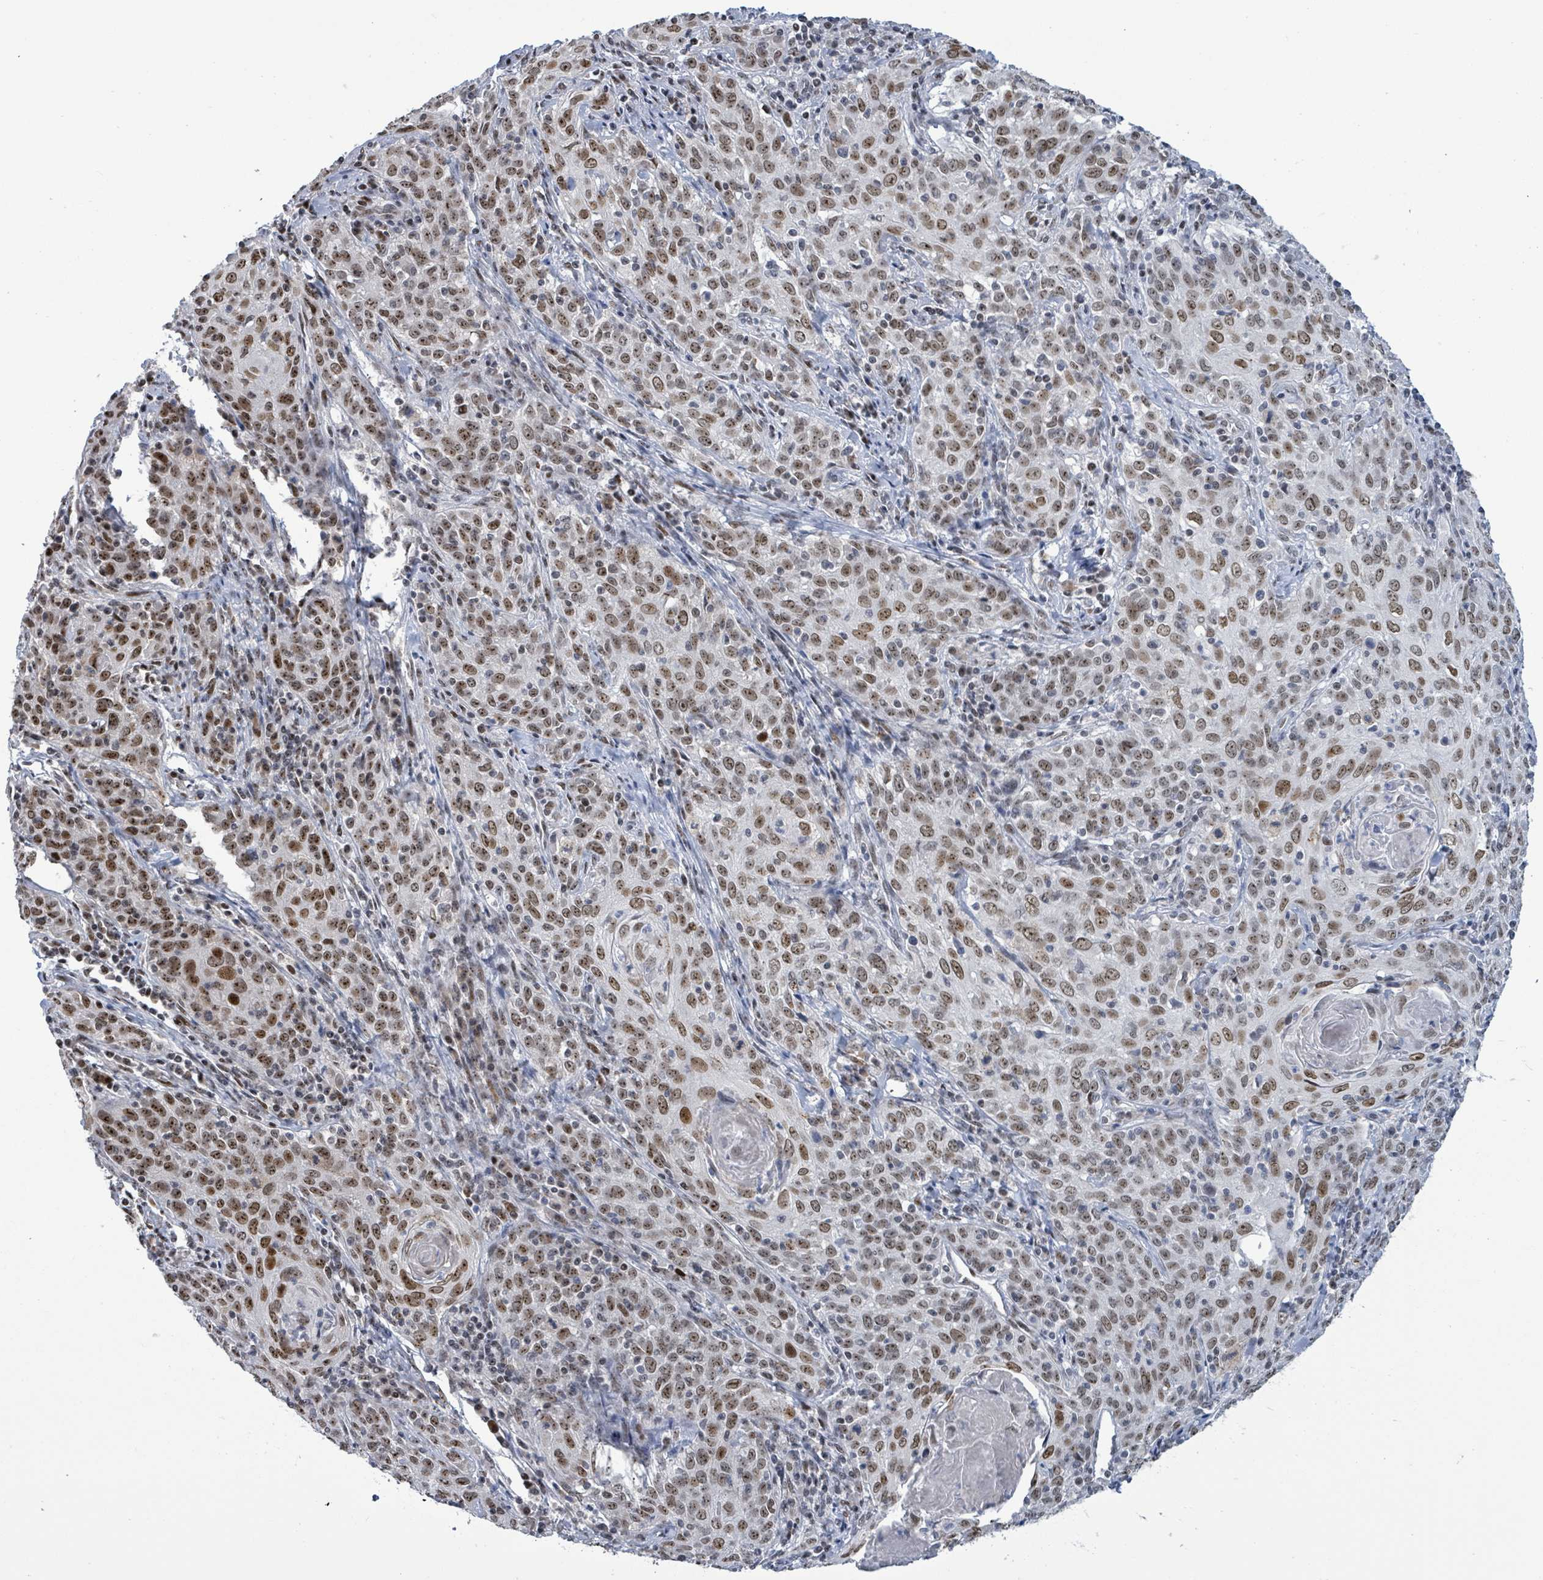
{"staining": {"intensity": "moderate", "quantity": ">75%", "location": "nuclear"}, "tissue": "cervical cancer", "cell_type": "Tumor cells", "image_type": "cancer", "snomed": [{"axis": "morphology", "description": "Squamous cell carcinoma, NOS"}, {"axis": "topography", "description": "Cervix"}], "caption": "This is an image of IHC staining of cervical squamous cell carcinoma, which shows moderate expression in the nuclear of tumor cells.", "gene": "RRN3", "patient": {"sex": "female", "age": 57}}